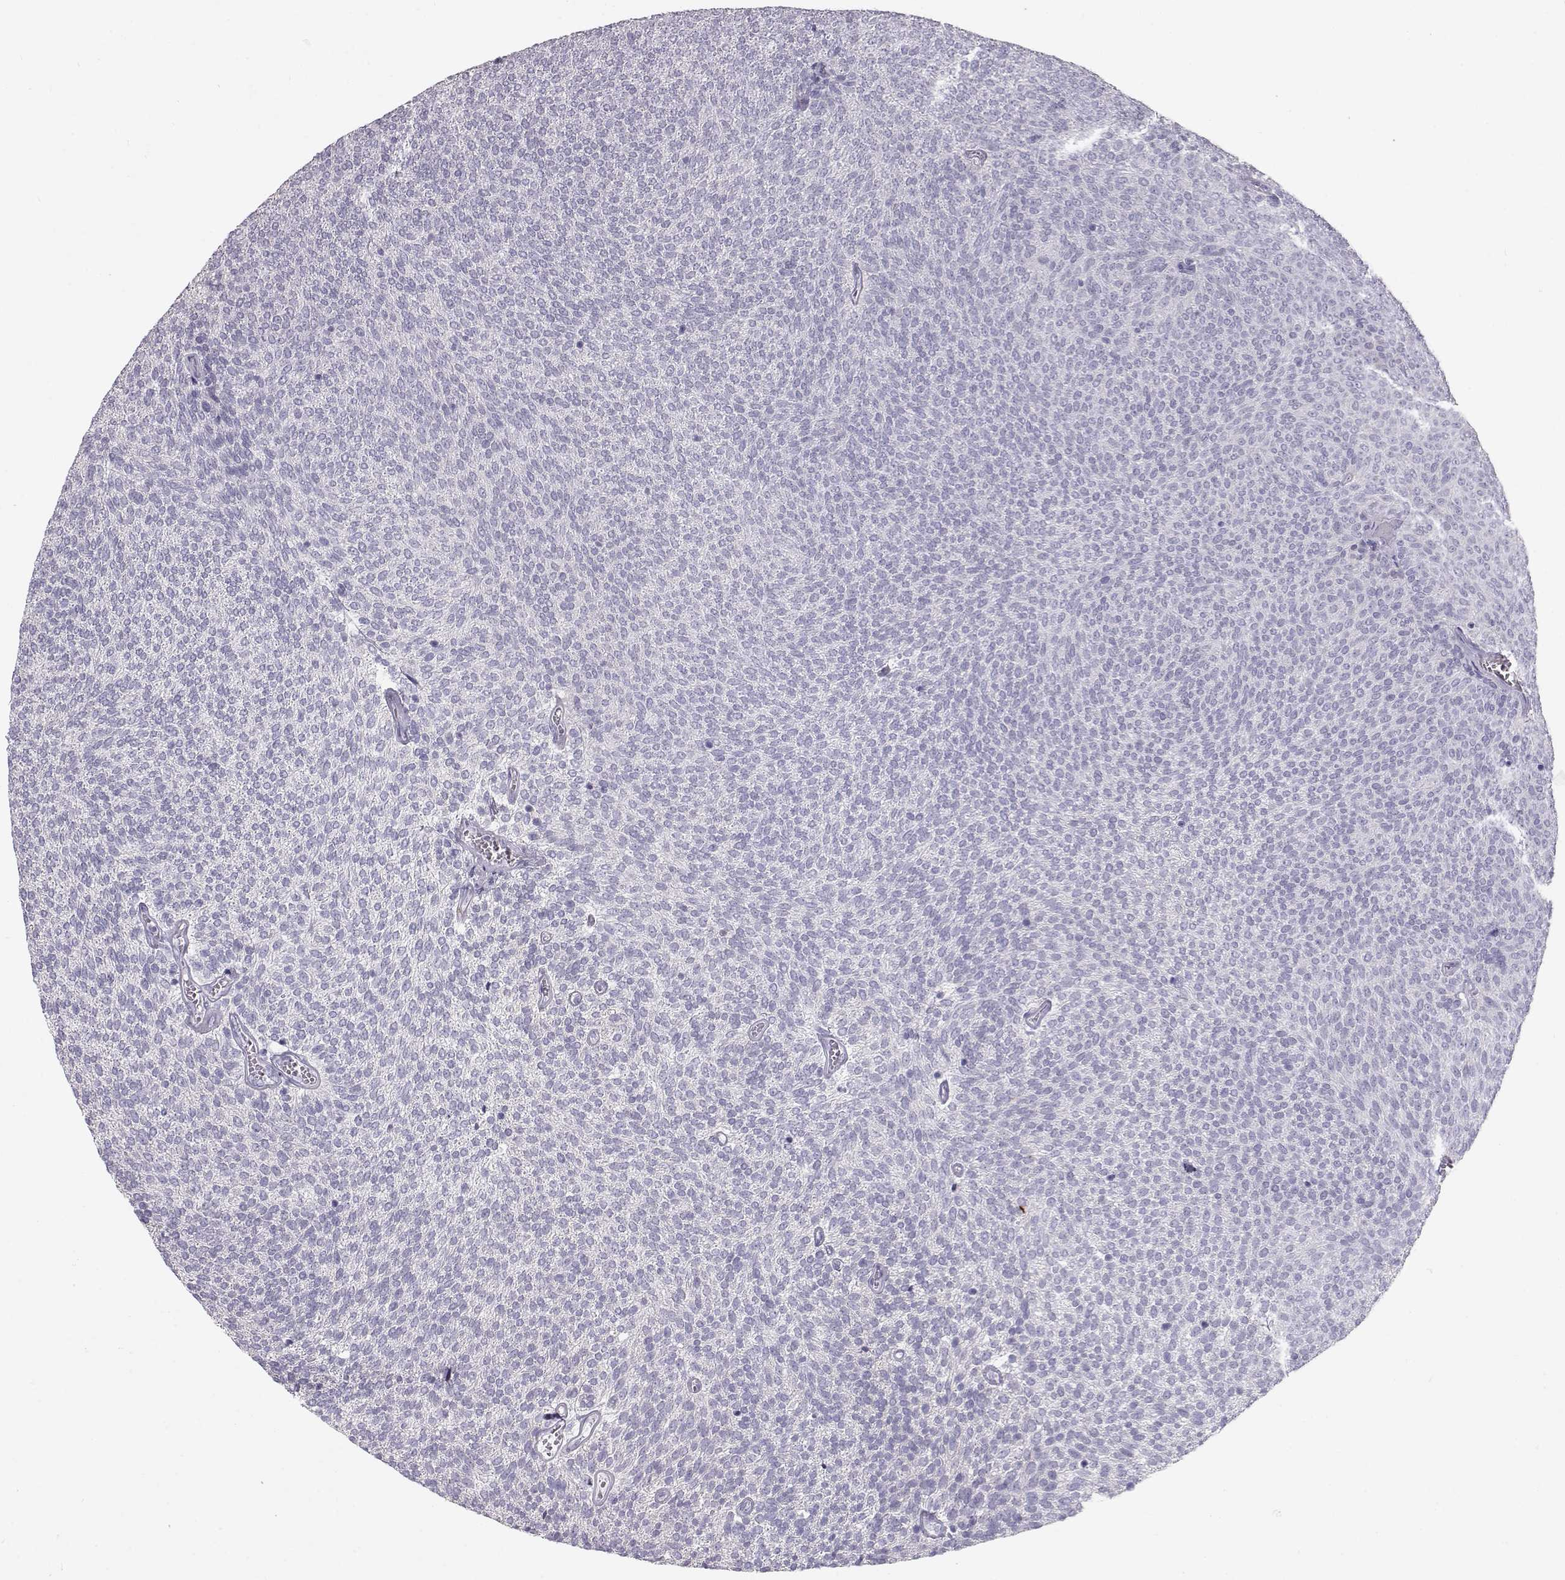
{"staining": {"intensity": "negative", "quantity": "none", "location": "none"}, "tissue": "urothelial cancer", "cell_type": "Tumor cells", "image_type": "cancer", "snomed": [{"axis": "morphology", "description": "Urothelial carcinoma, Low grade"}, {"axis": "topography", "description": "Urinary bladder"}], "caption": "A histopathology image of urothelial carcinoma (low-grade) stained for a protein demonstrates no brown staining in tumor cells.", "gene": "RD3", "patient": {"sex": "male", "age": 77}}